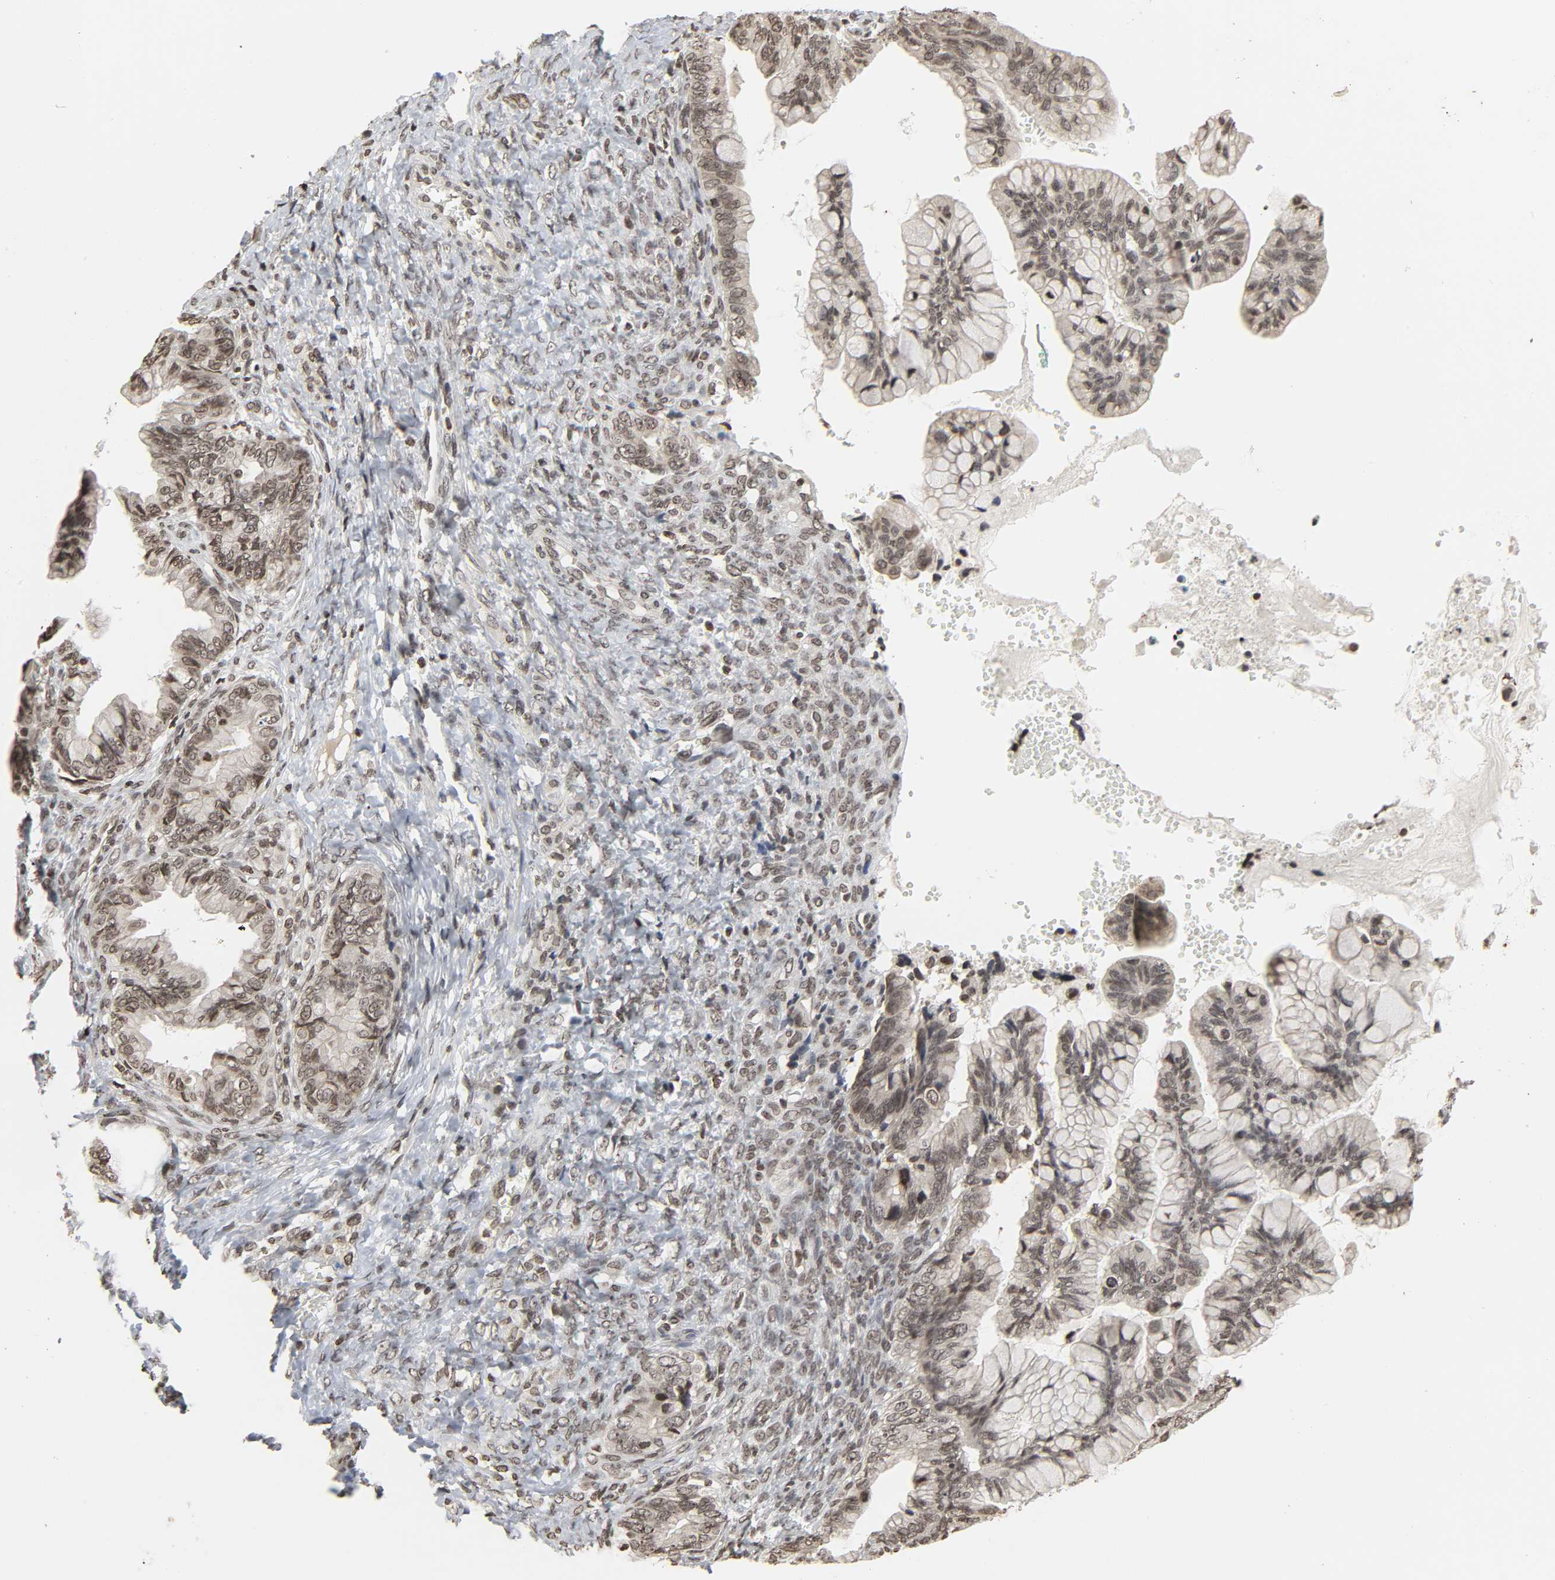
{"staining": {"intensity": "moderate", "quantity": ">75%", "location": "nuclear"}, "tissue": "ovarian cancer", "cell_type": "Tumor cells", "image_type": "cancer", "snomed": [{"axis": "morphology", "description": "Cystadenocarcinoma, mucinous, NOS"}, {"axis": "topography", "description": "Ovary"}], "caption": "A brown stain labels moderate nuclear expression of a protein in mucinous cystadenocarcinoma (ovarian) tumor cells.", "gene": "ELAVL1", "patient": {"sex": "female", "age": 36}}